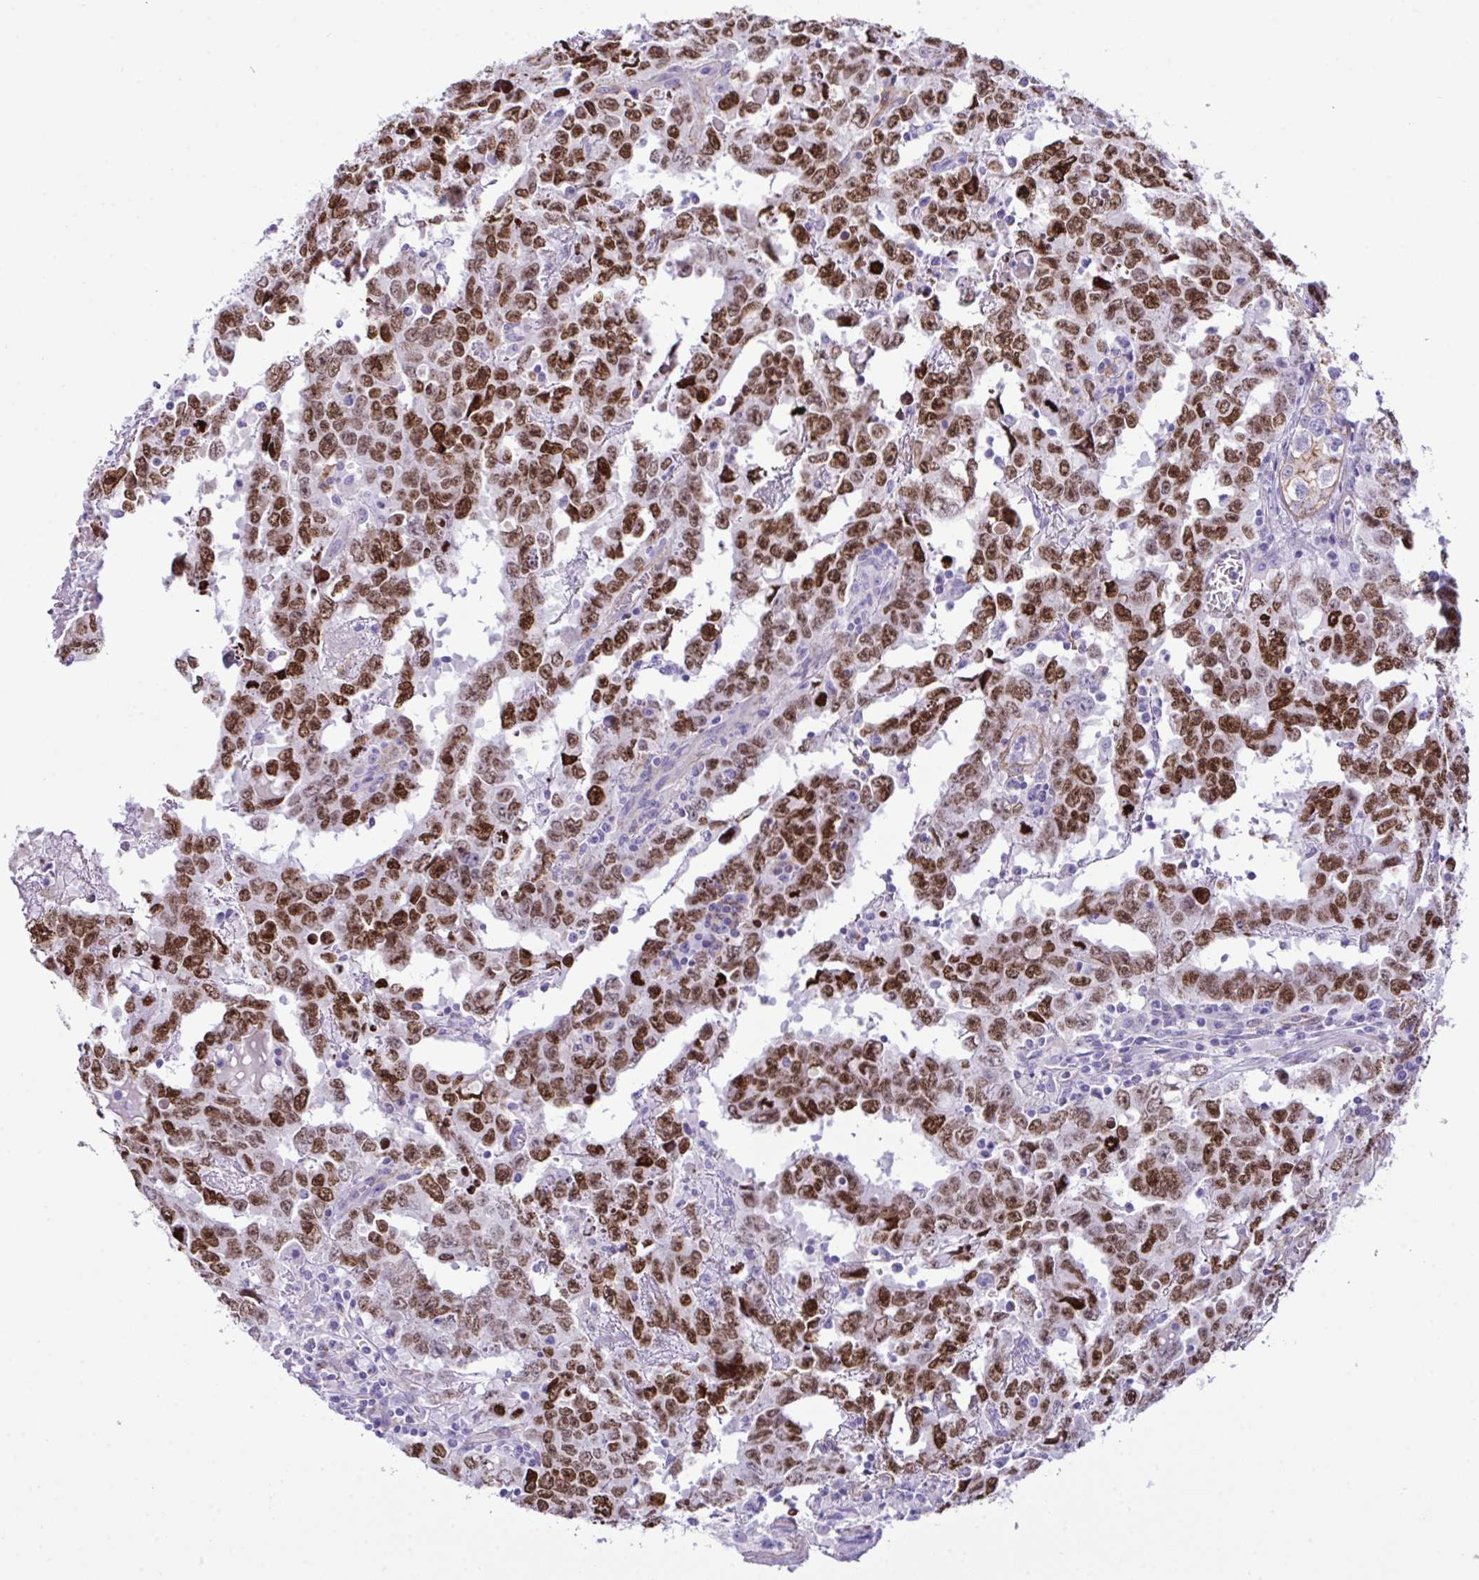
{"staining": {"intensity": "strong", "quantity": ">75%", "location": "nuclear"}, "tissue": "testis cancer", "cell_type": "Tumor cells", "image_type": "cancer", "snomed": [{"axis": "morphology", "description": "Carcinoma, Embryonal, NOS"}, {"axis": "topography", "description": "Testis"}], "caption": "Testis embryonal carcinoma stained with a brown dye exhibits strong nuclear positive positivity in approximately >75% of tumor cells.", "gene": "SYNPO2L", "patient": {"sex": "male", "age": 22}}